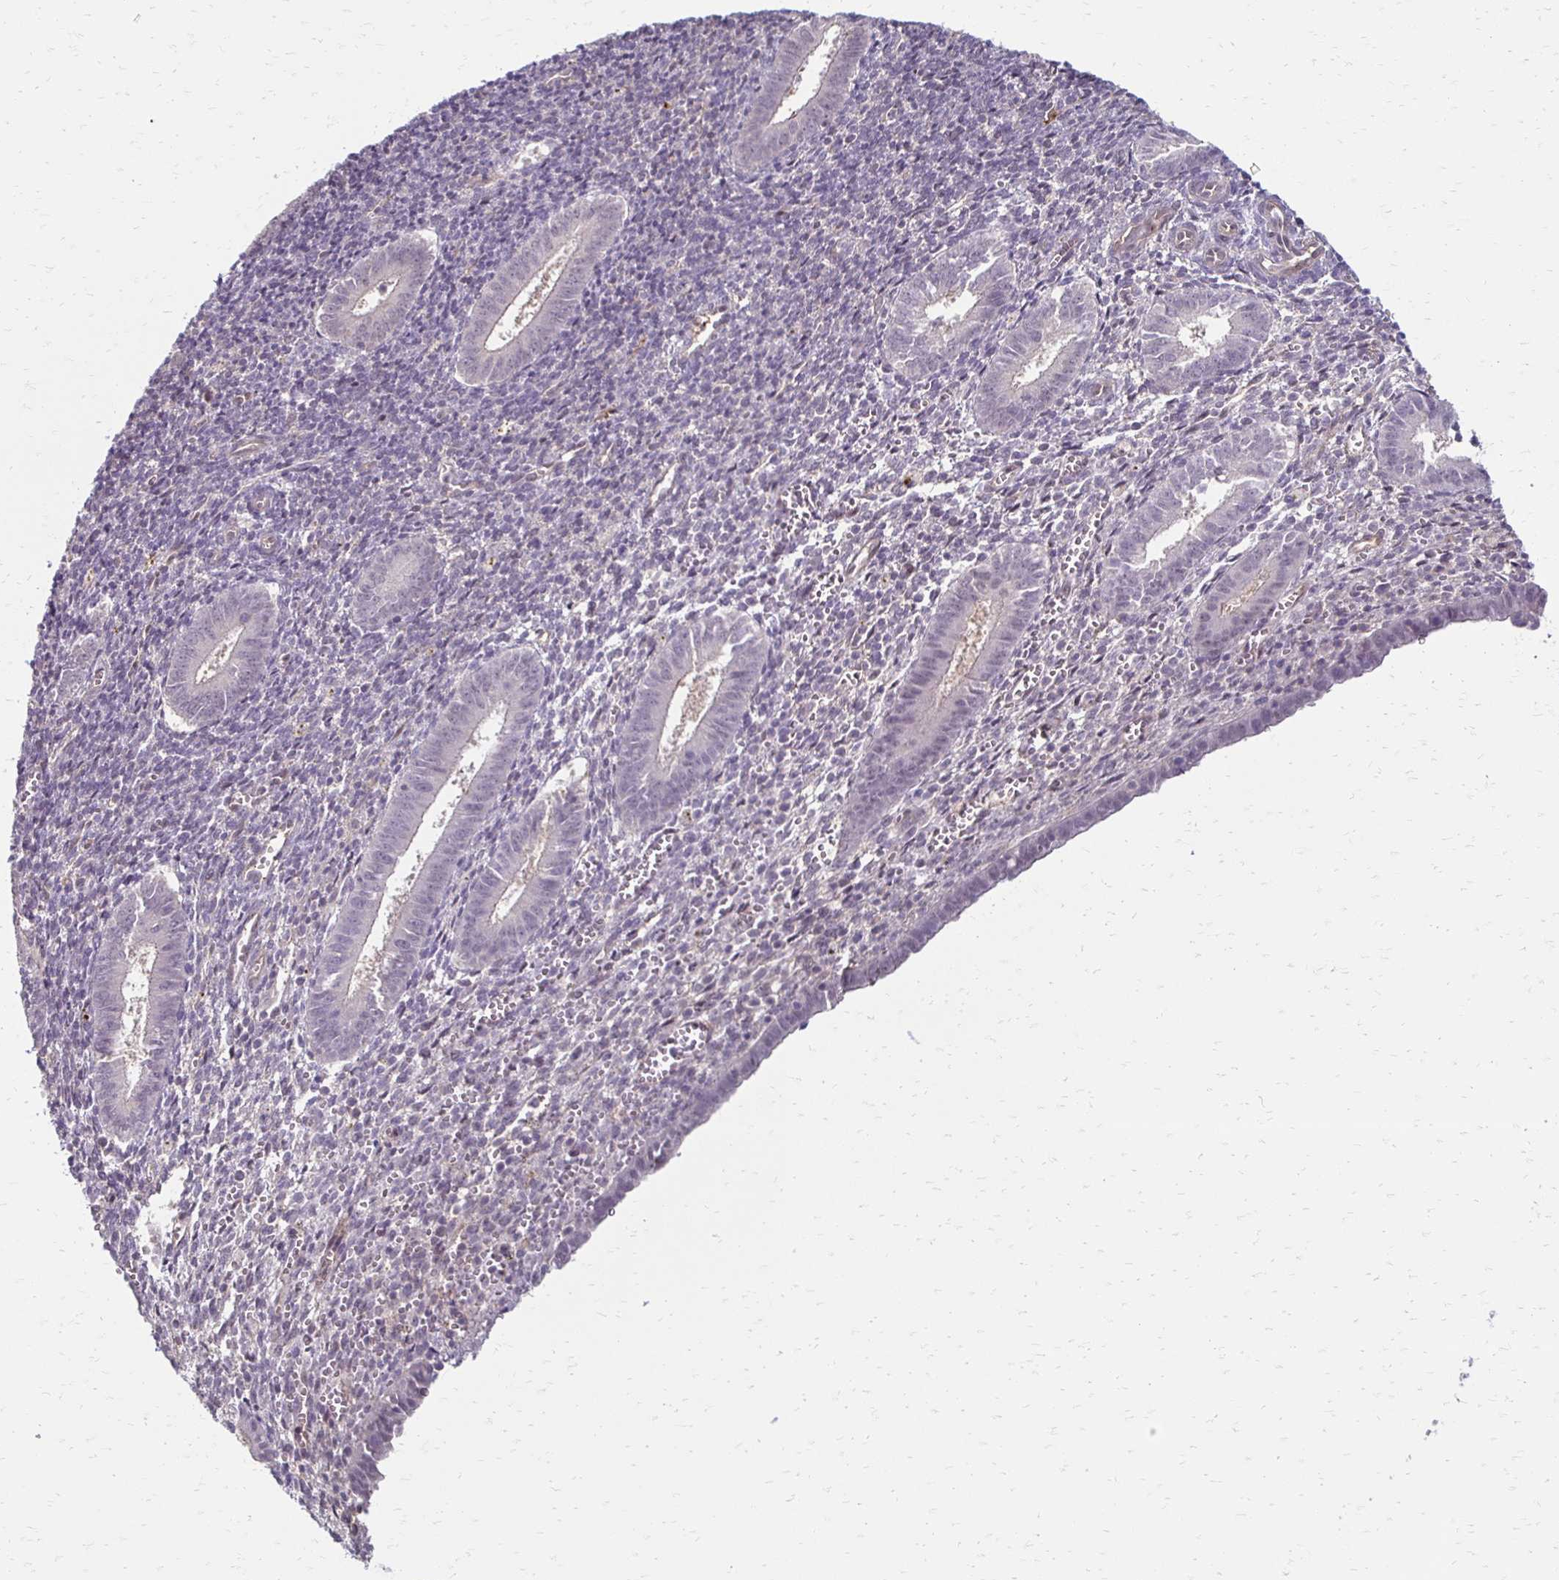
{"staining": {"intensity": "negative", "quantity": "none", "location": "none"}, "tissue": "endometrium", "cell_type": "Cells in endometrial stroma", "image_type": "normal", "snomed": [{"axis": "morphology", "description": "Normal tissue, NOS"}, {"axis": "topography", "description": "Endometrium"}], "caption": "The photomicrograph displays no staining of cells in endometrial stroma in normal endometrium. (Brightfield microscopy of DAB IHC at high magnification).", "gene": "CFL2", "patient": {"sex": "female", "age": 25}}